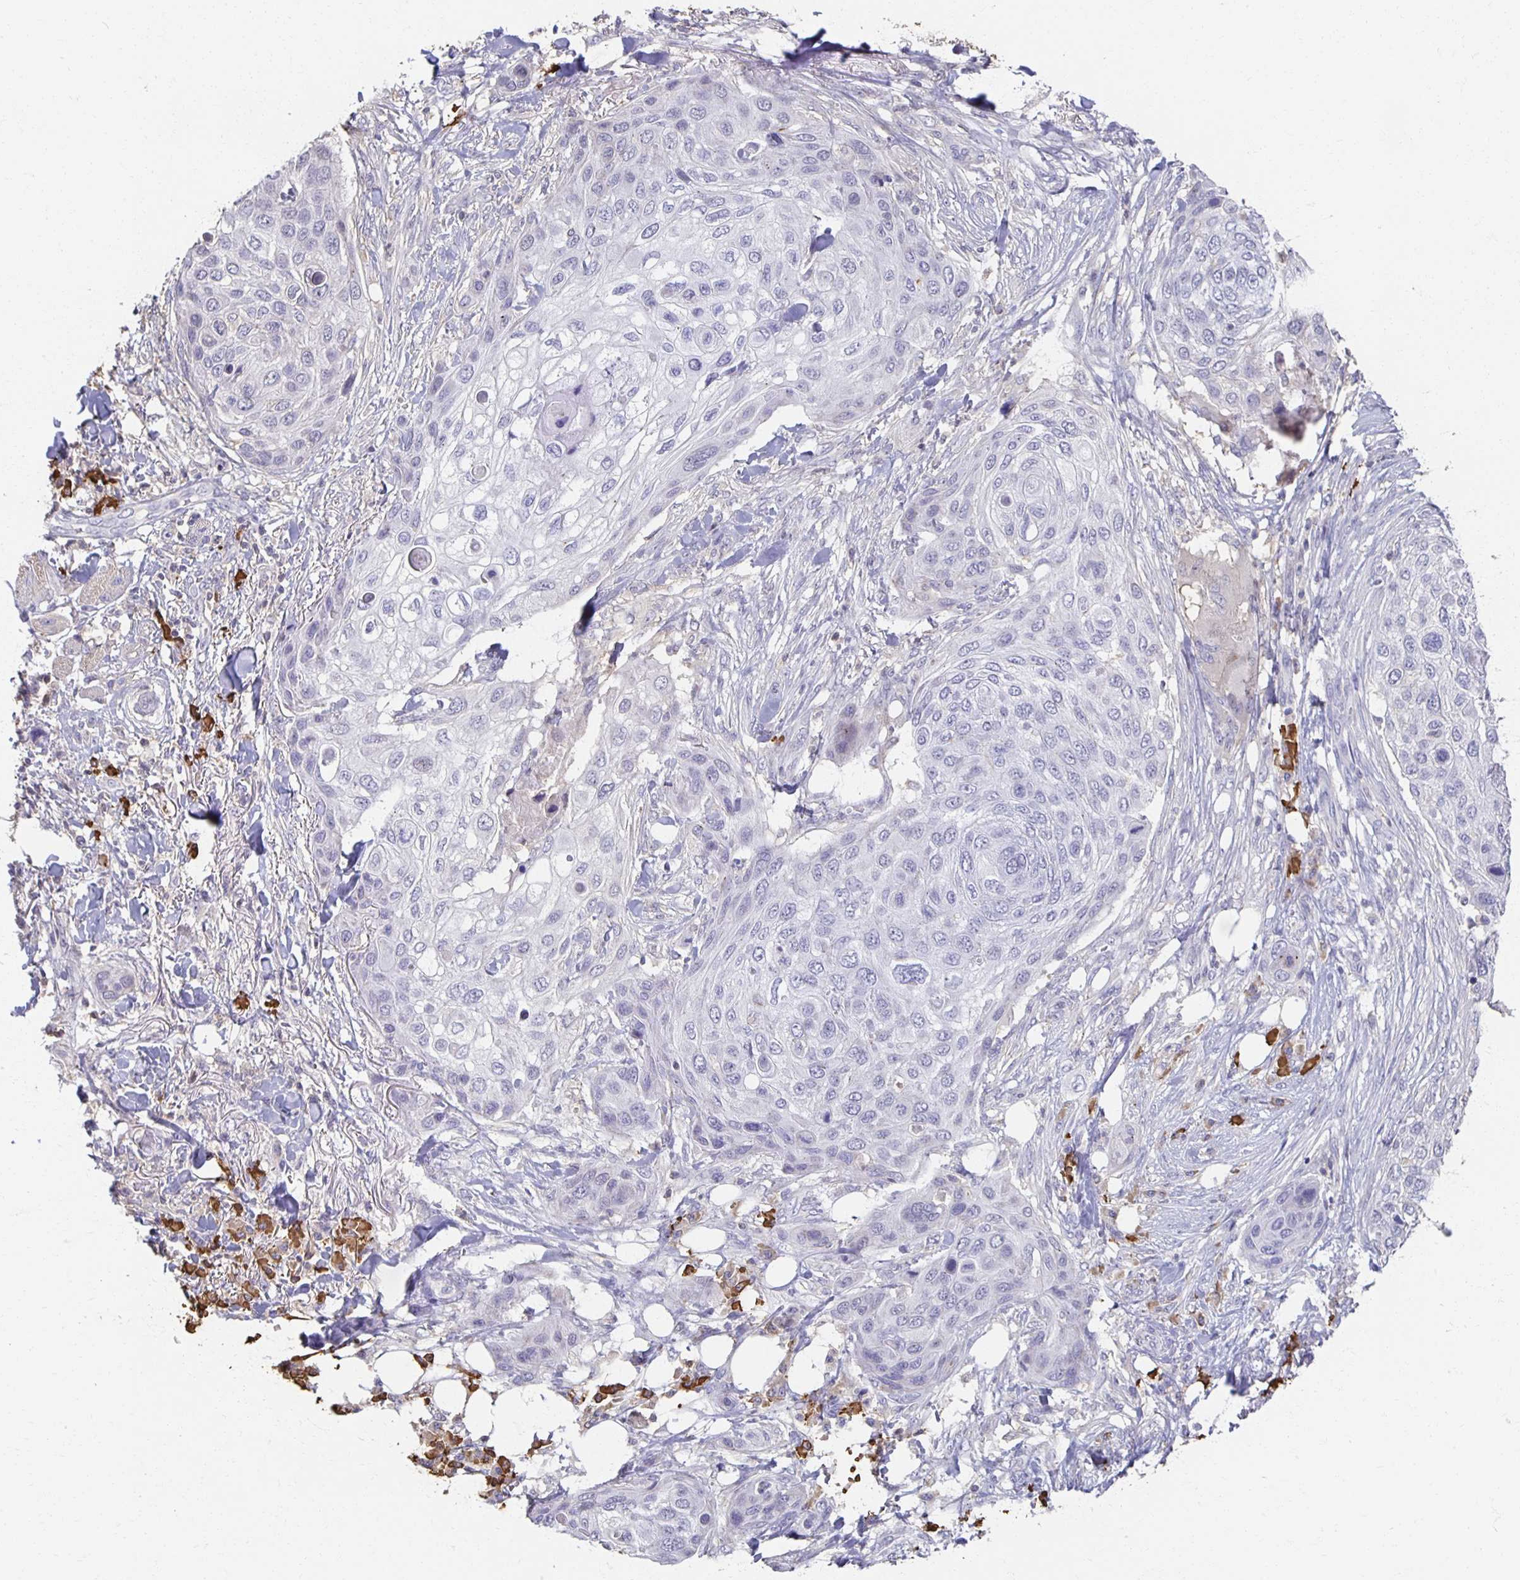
{"staining": {"intensity": "negative", "quantity": "none", "location": "none"}, "tissue": "skin cancer", "cell_type": "Tumor cells", "image_type": "cancer", "snomed": [{"axis": "morphology", "description": "Squamous cell carcinoma, NOS"}, {"axis": "topography", "description": "Skin"}], "caption": "Micrograph shows no protein expression in tumor cells of skin cancer (squamous cell carcinoma) tissue. (DAB IHC with hematoxylin counter stain).", "gene": "ZNF692", "patient": {"sex": "female", "age": 87}}